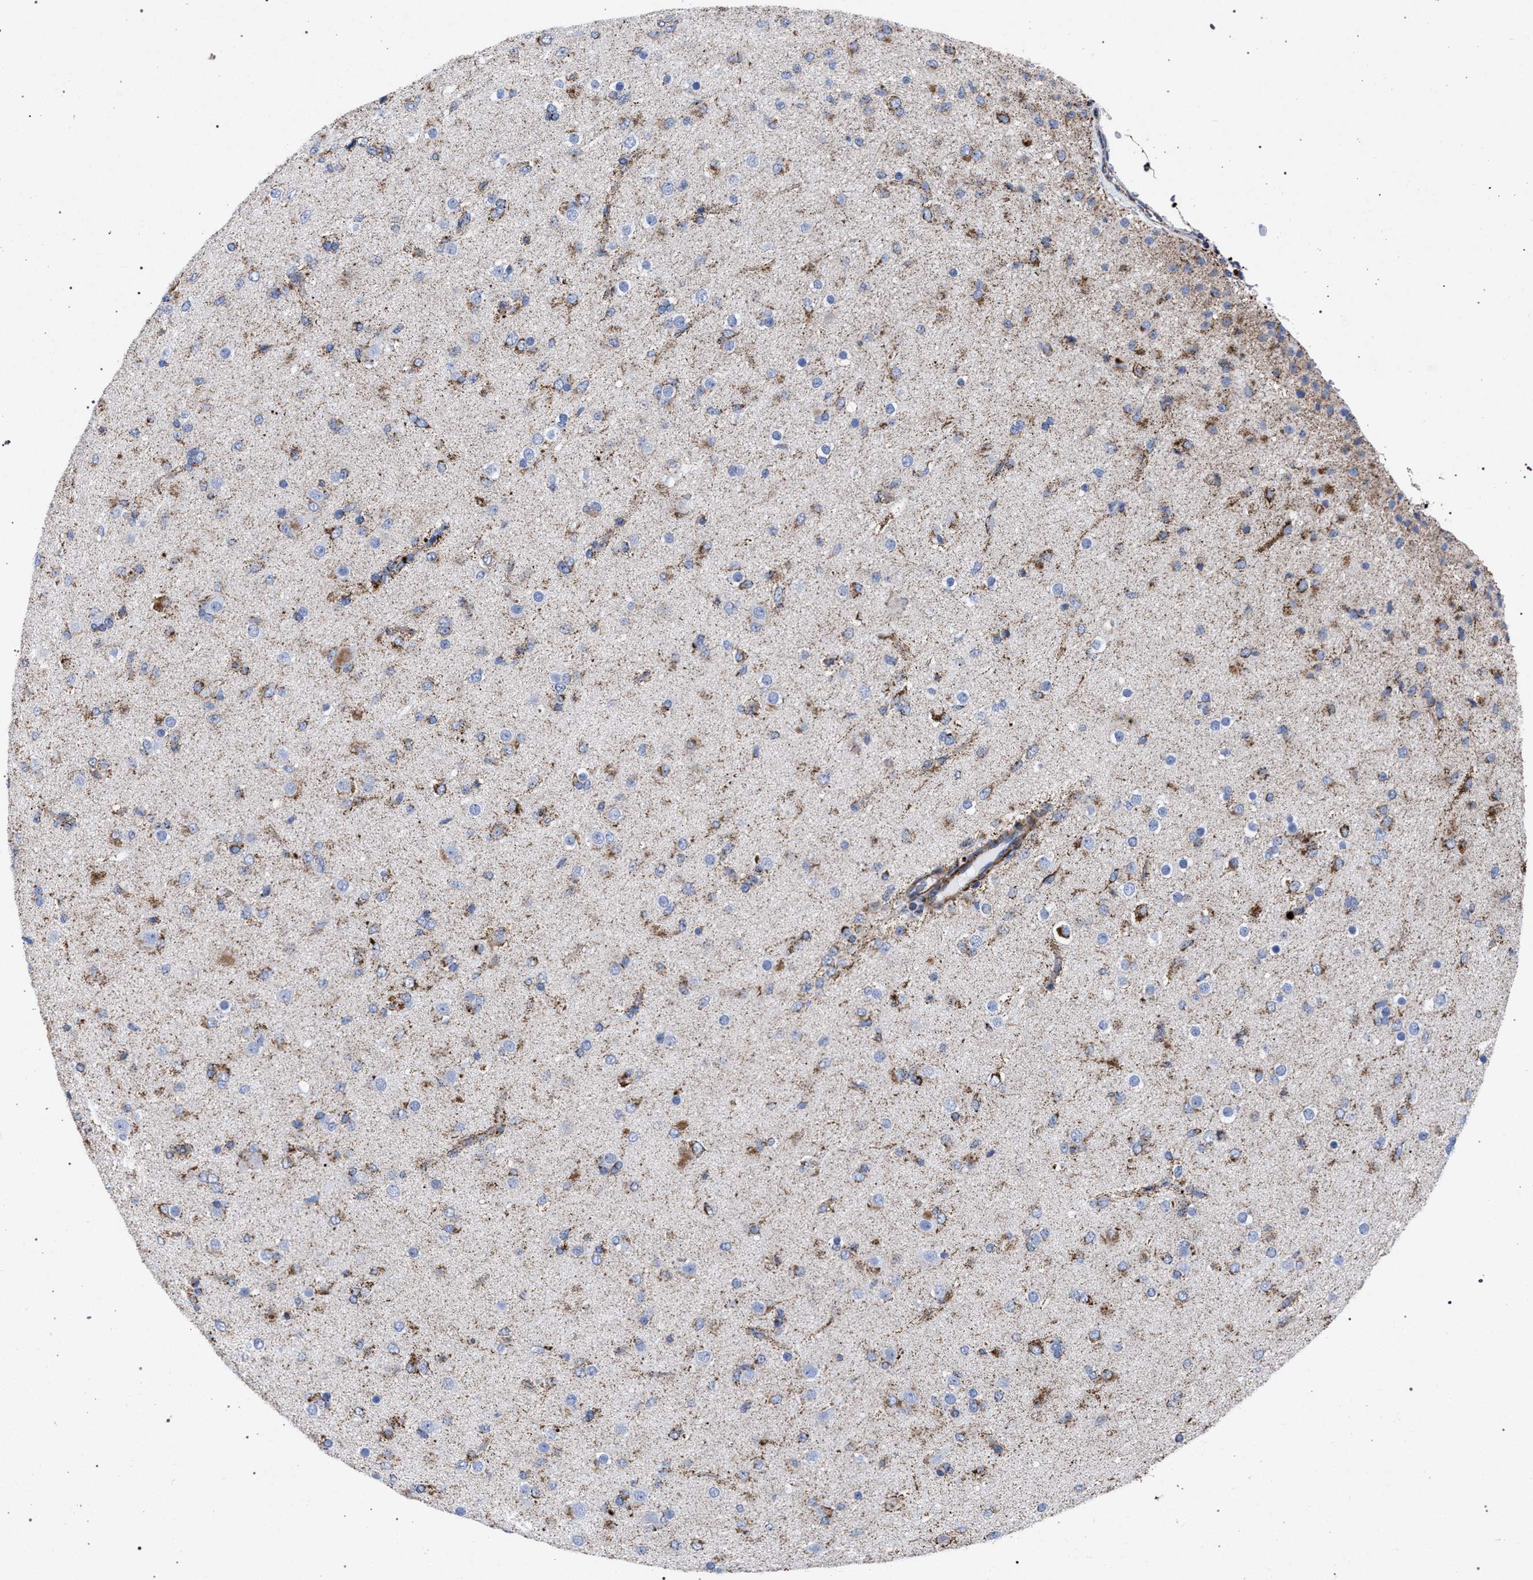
{"staining": {"intensity": "moderate", "quantity": "25%-75%", "location": "cytoplasmic/membranous"}, "tissue": "glioma", "cell_type": "Tumor cells", "image_type": "cancer", "snomed": [{"axis": "morphology", "description": "Glioma, malignant, Low grade"}, {"axis": "topography", "description": "Brain"}], "caption": "High-magnification brightfield microscopy of malignant low-grade glioma stained with DAB (brown) and counterstained with hematoxylin (blue). tumor cells exhibit moderate cytoplasmic/membranous staining is present in approximately25%-75% of cells. The staining was performed using DAB (3,3'-diaminobenzidine), with brown indicating positive protein expression. Nuclei are stained blue with hematoxylin.", "gene": "ACADS", "patient": {"sex": "male", "age": 65}}